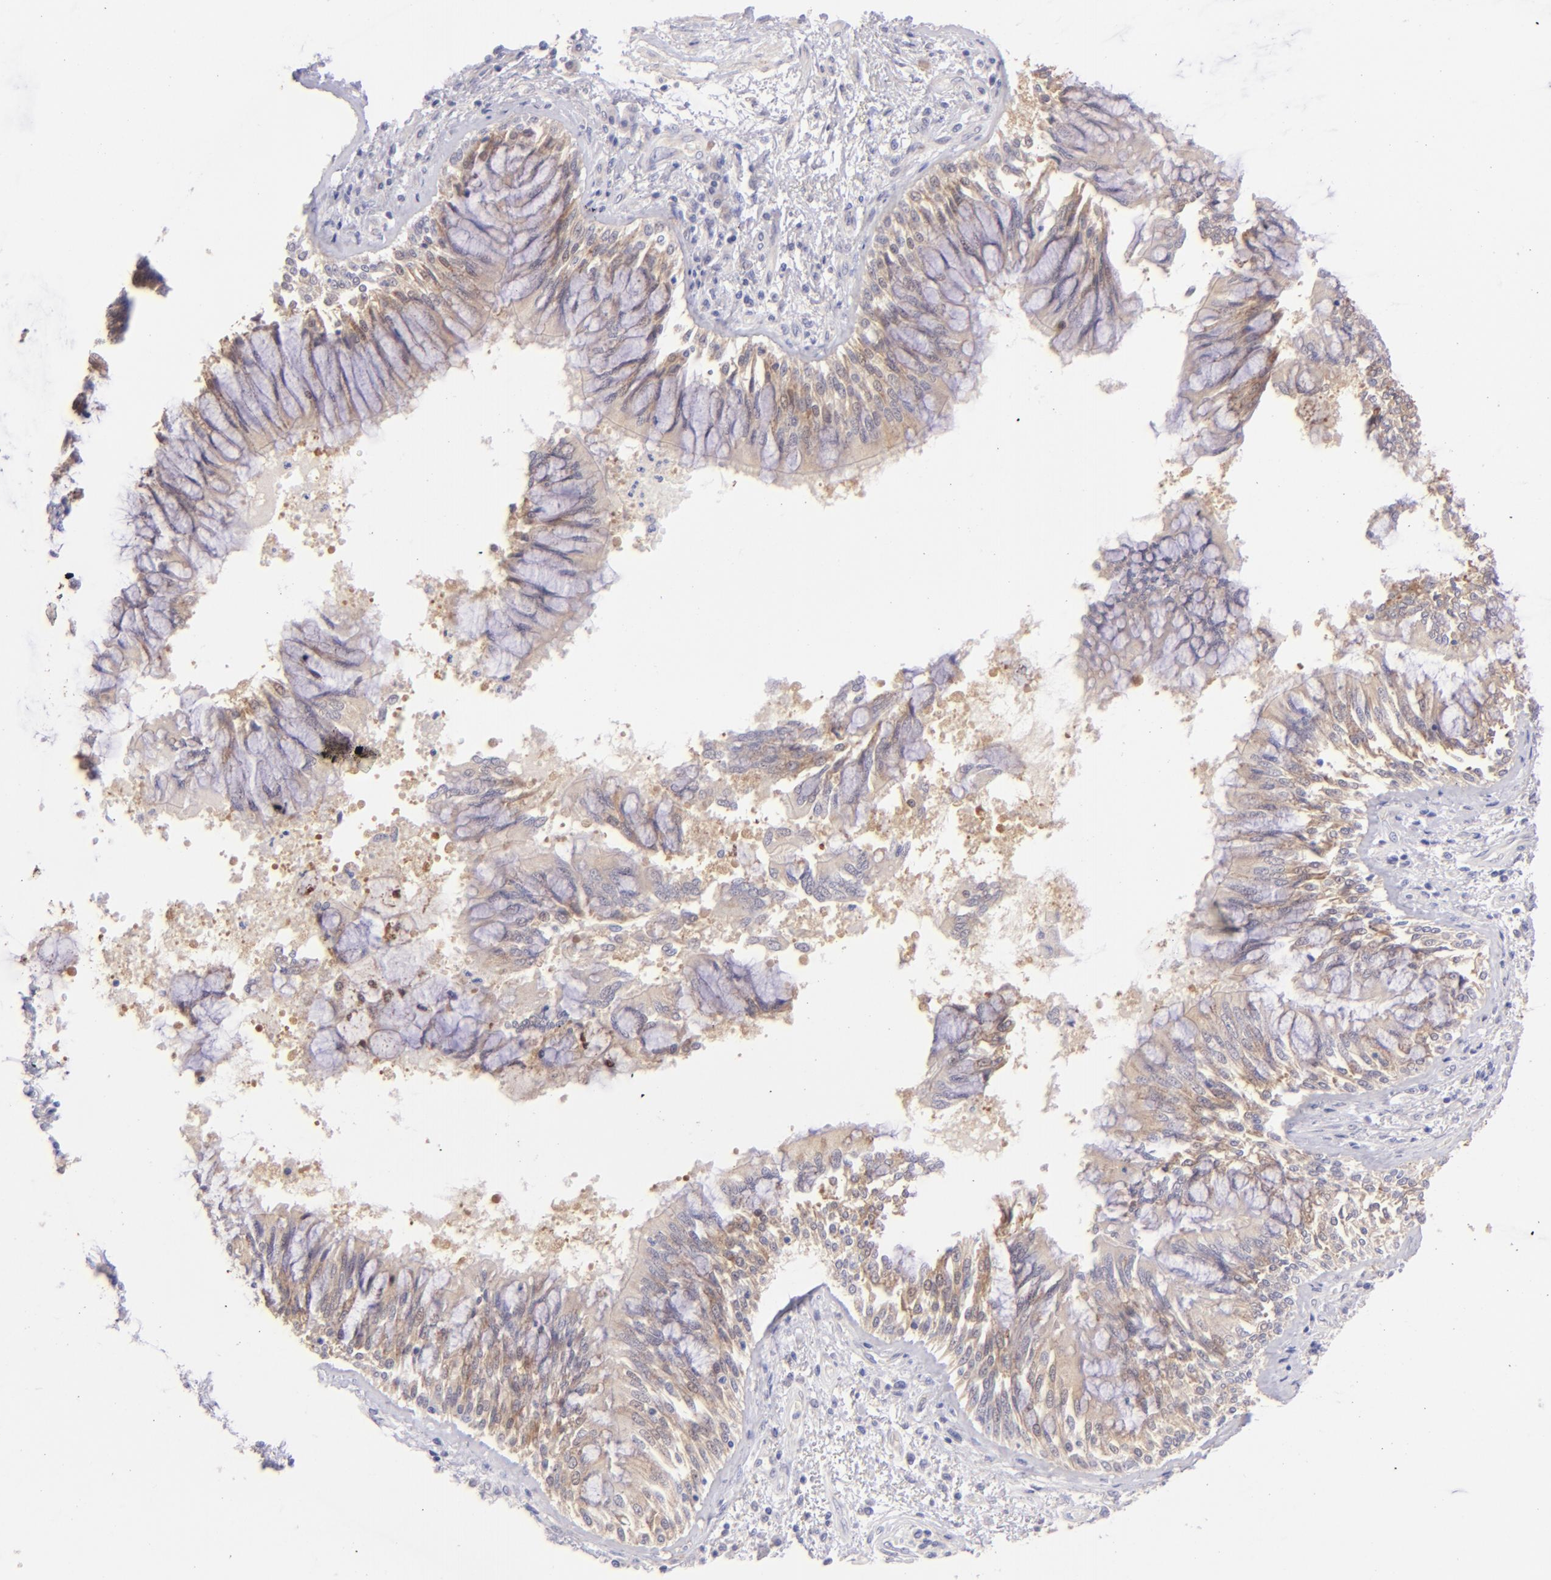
{"staining": {"intensity": "moderate", "quantity": ">75%", "location": "cytoplasmic/membranous"}, "tissue": "bronchus", "cell_type": "Respiratory epithelial cells", "image_type": "normal", "snomed": [{"axis": "morphology", "description": "Normal tissue, NOS"}, {"axis": "topography", "description": "Cartilage tissue"}, {"axis": "topography", "description": "Bronchus"}, {"axis": "topography", "description": "Lung"}, {"axis": "topography", "description": "Peripheral nerve tissue"}], "caption": "Moderate cytoplasmic/membranous positivity for a protein is identified in about >75% of respiratory epithelial cells of benign bronchus using immunohistochemistry (IHC).", "gene": "SH2D4A", "patient": {"sex": "female", "age": 49}}